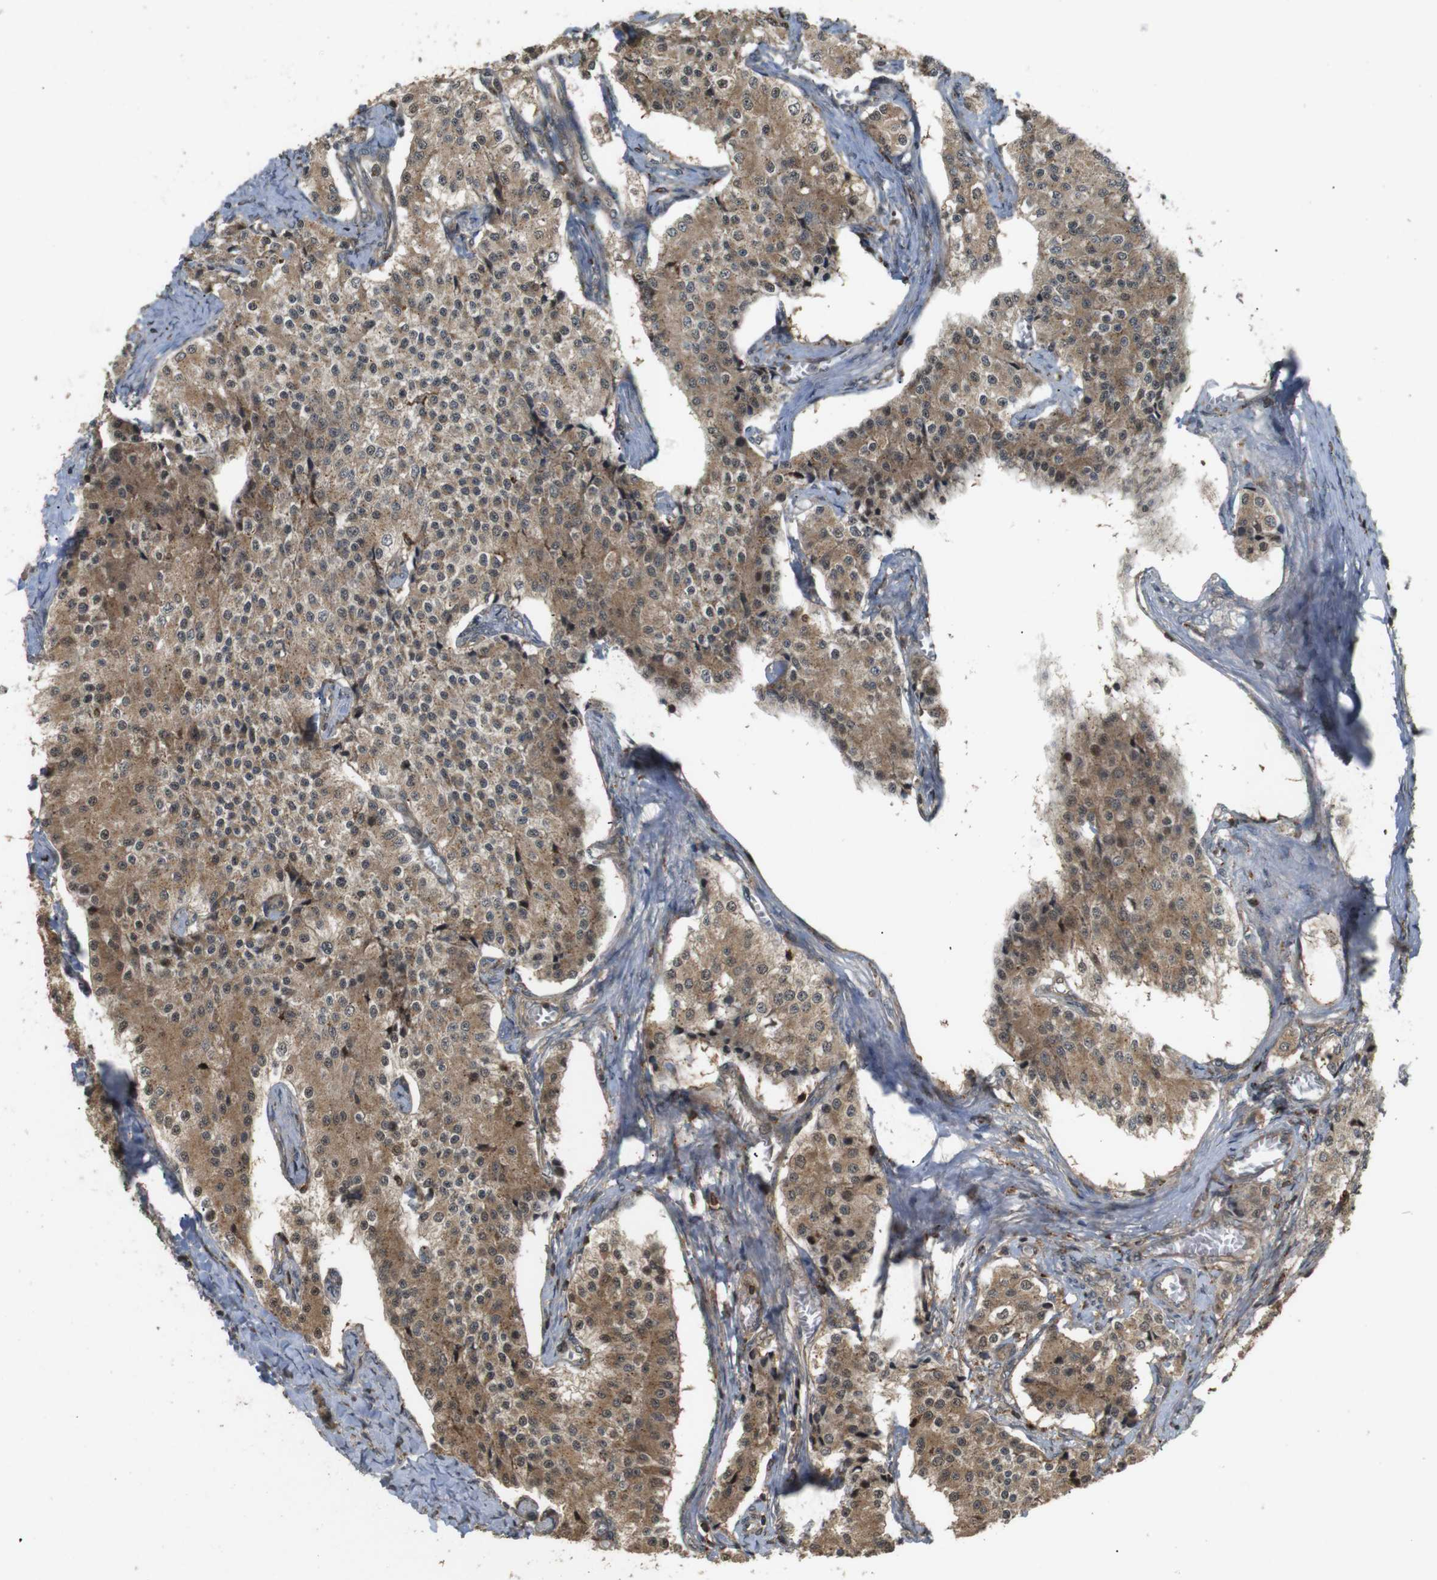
{"staining": {"intensity": "moderate", "quantity": ">75%", "location": "cytoplasmic/membranous,nuclear"}, "tissue": "carcinoid", "cell_type": "Tumor cells", "image_type": "cancer", "snomed": [{"axis": "morphology", "description": "Carcinoid, malignant, NOS"}, {"axis": "topography", "description": "Colon"}], "caption": "An image of carcinoid stained for a protein shows moderate cytoplasmic/membranous and nuclear brown staining in tumor cells.", "gene": "KSR1", "patient": {"sex": "female", "age": 52}}